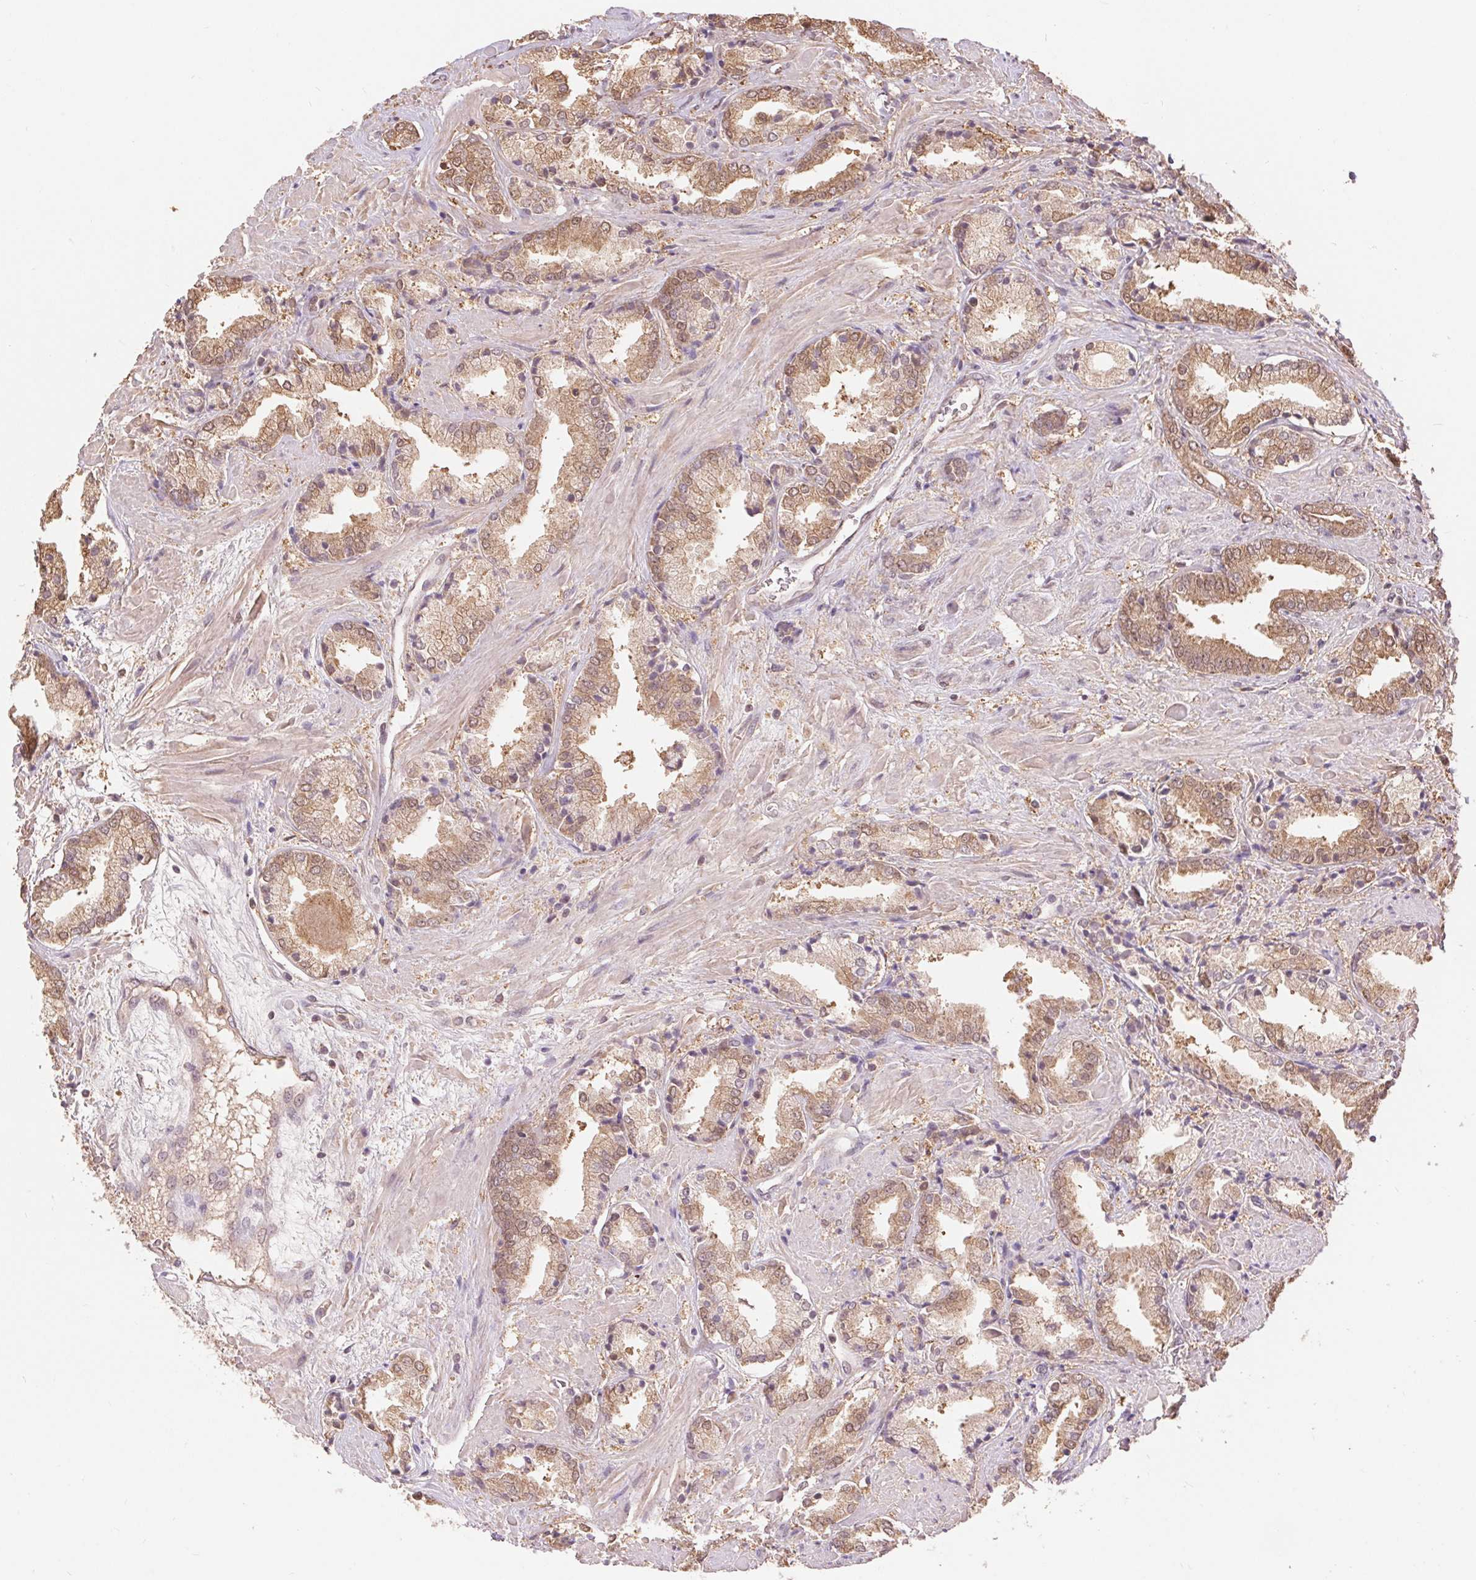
{"staining": {"intensity": "weak", "quantity": ">75%", "location": "cytoplasmic/membranous,nuclear"}, "tissue": "prostate cancer", "cell_type": "Tumor cells", "image_type": "cancer", "snomed": [{"axis": "morphology", "description": "Adenocarcinoma, High grade"}, {"axis": "topography", "description": "Prostate"}], "caption": "IHC (DAB) staining of adenocarcinoma (high-grade) (prostate) reveals weak cytoplasmic/membranous and nuclear protein positivity in approximately >75% of tumor cells.", "gene": "TMEM273", "patient": {"sex": "male", "age": 56}}